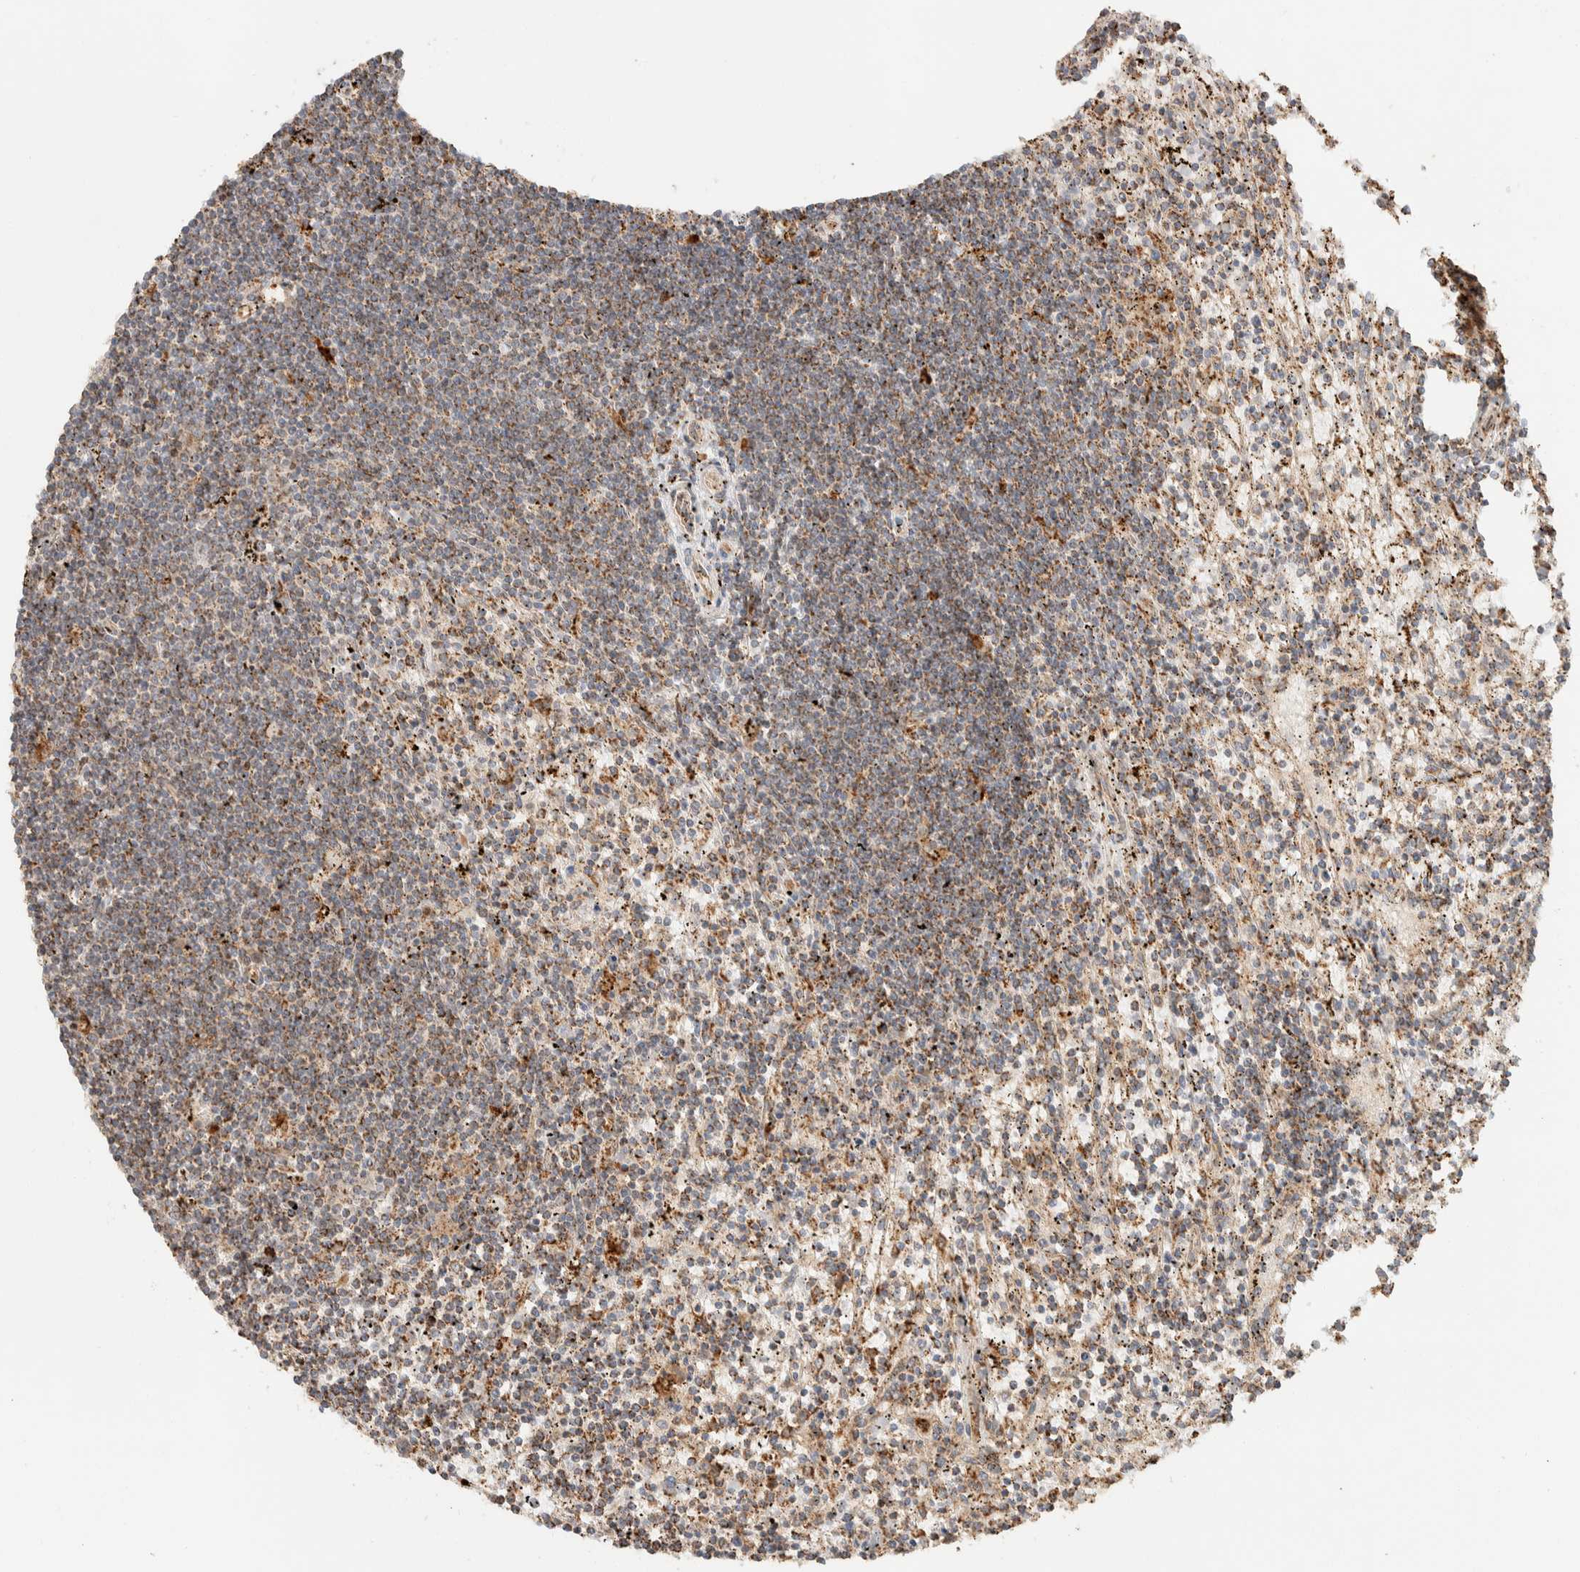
{"staining": {"intensity": "weak", "quantity": ">75%", "location": "cytoplasmic/membranous"}, "tissue": "lymphoma", "cell_type": "Tumor cells", "image_type": "cancer", "snomed": [{"axis": "morphology", "description": "Malignant lymphoma, non-Hodgkin's type, Low grade"}, {"axis": "topography", "description": "Spleen"}], "caption": "Brown immunohistochemical staining in human malignant lymphoma, non-Hodgkin's type (low-grade) demonstrates weak cytoplasmic/membranous expression in approximately >75% of tumor cells.", "gene": "KIF9", "patient": {"sex": "male", "age": 76}}